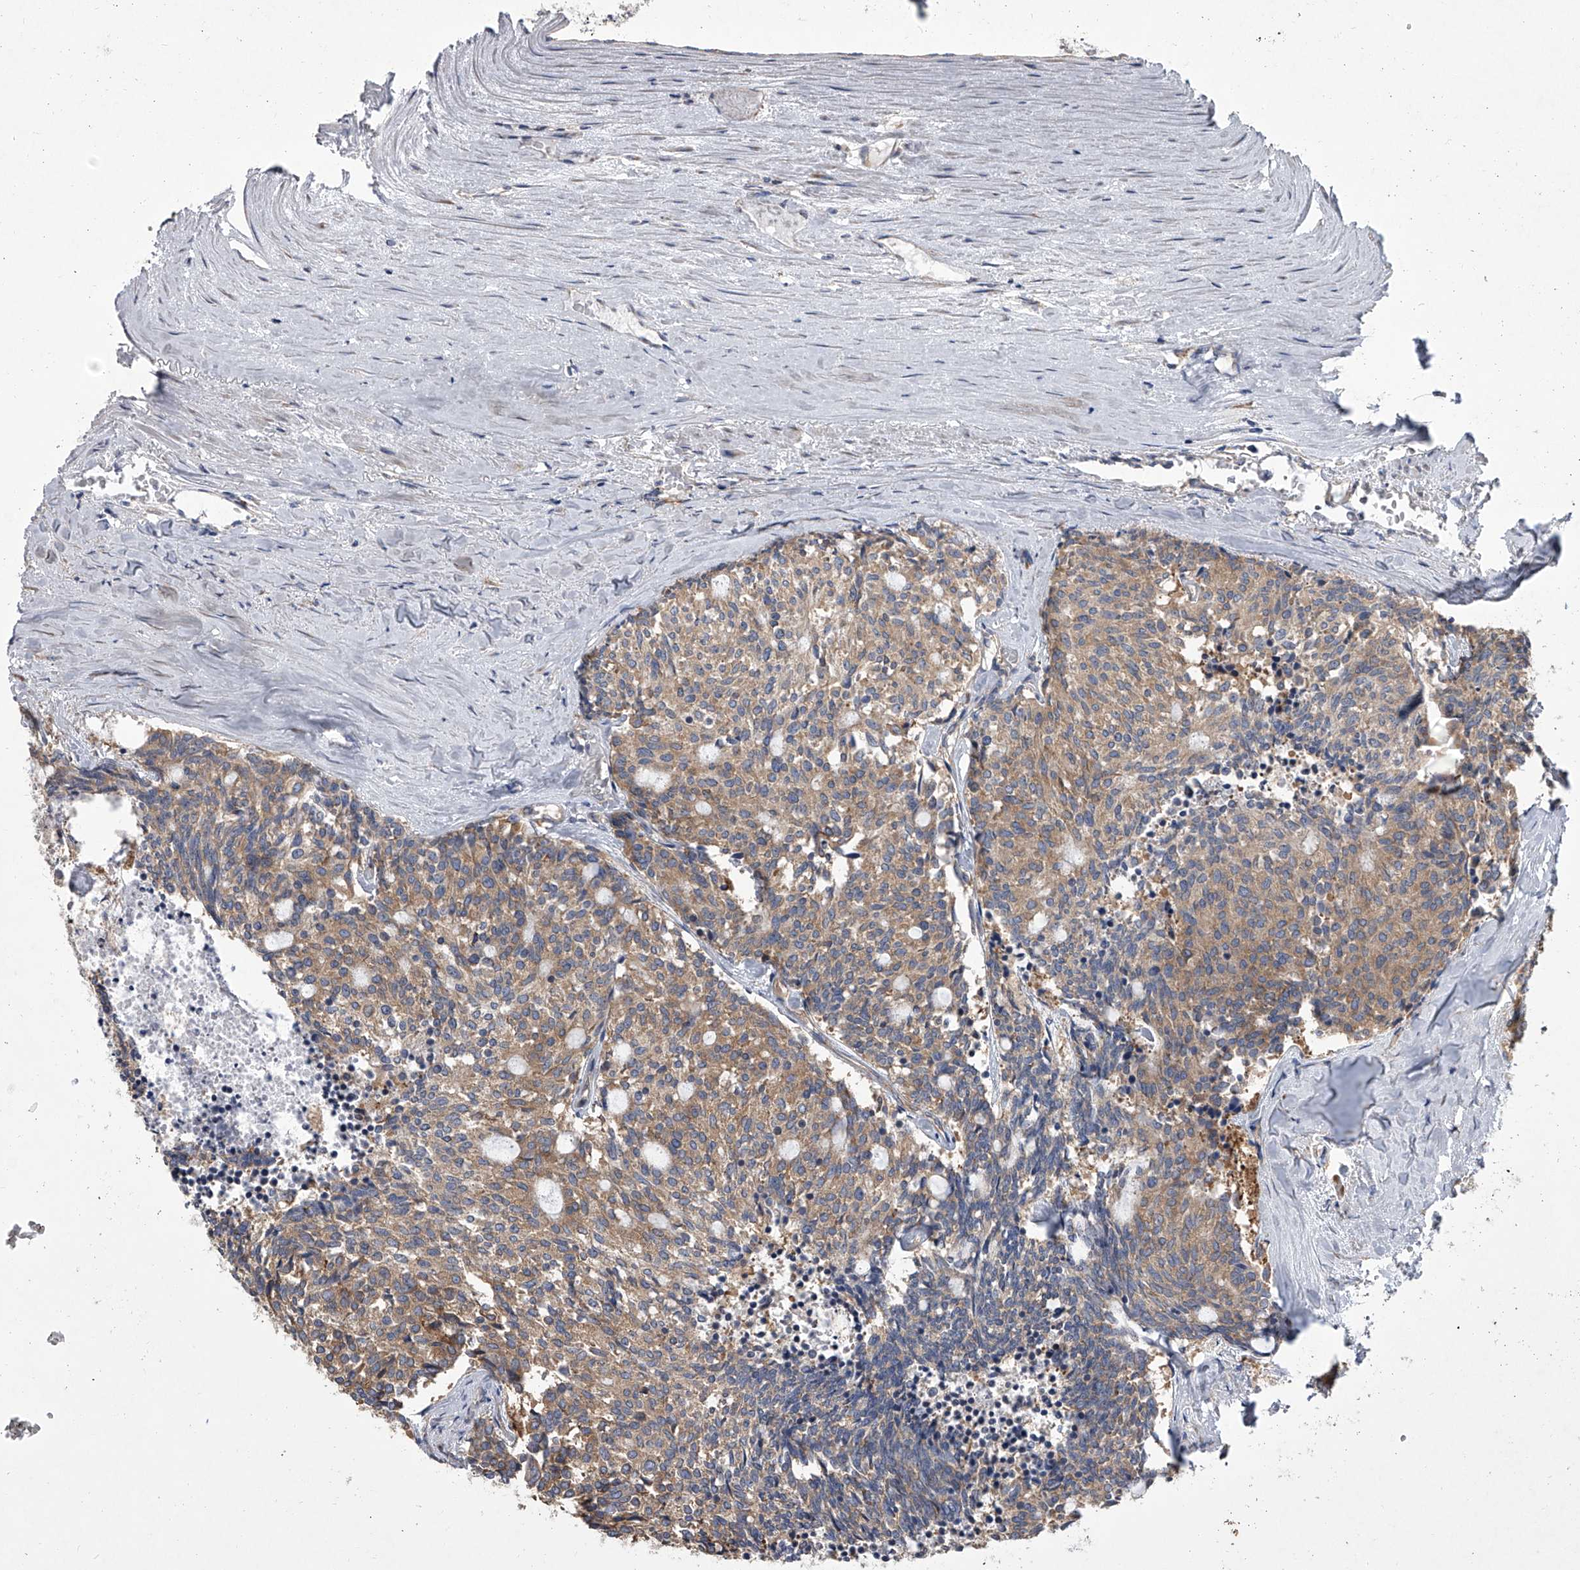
{"staining": {"intensity": "moderate", "quantity": "25%-75%", "location": "cytoplasmic/membranous"}, "tissue": "carcinoid", "cell_type": "Tumor cells", "image_type": "cancer", "snomed": [{"axis": "morphology", "description": "Carcinoid, malignant, NOS"}, {"axis": "topography", "description": "Pancreas"}], "caption": "Moderate cytoplasmic/membranous expression for a protein is identified in approximately 25%-75% of tumor cells of malignant carcinoid using IHC.", "gene": "EIF2S2", "patient": {"sex": "female", "age": 54}}